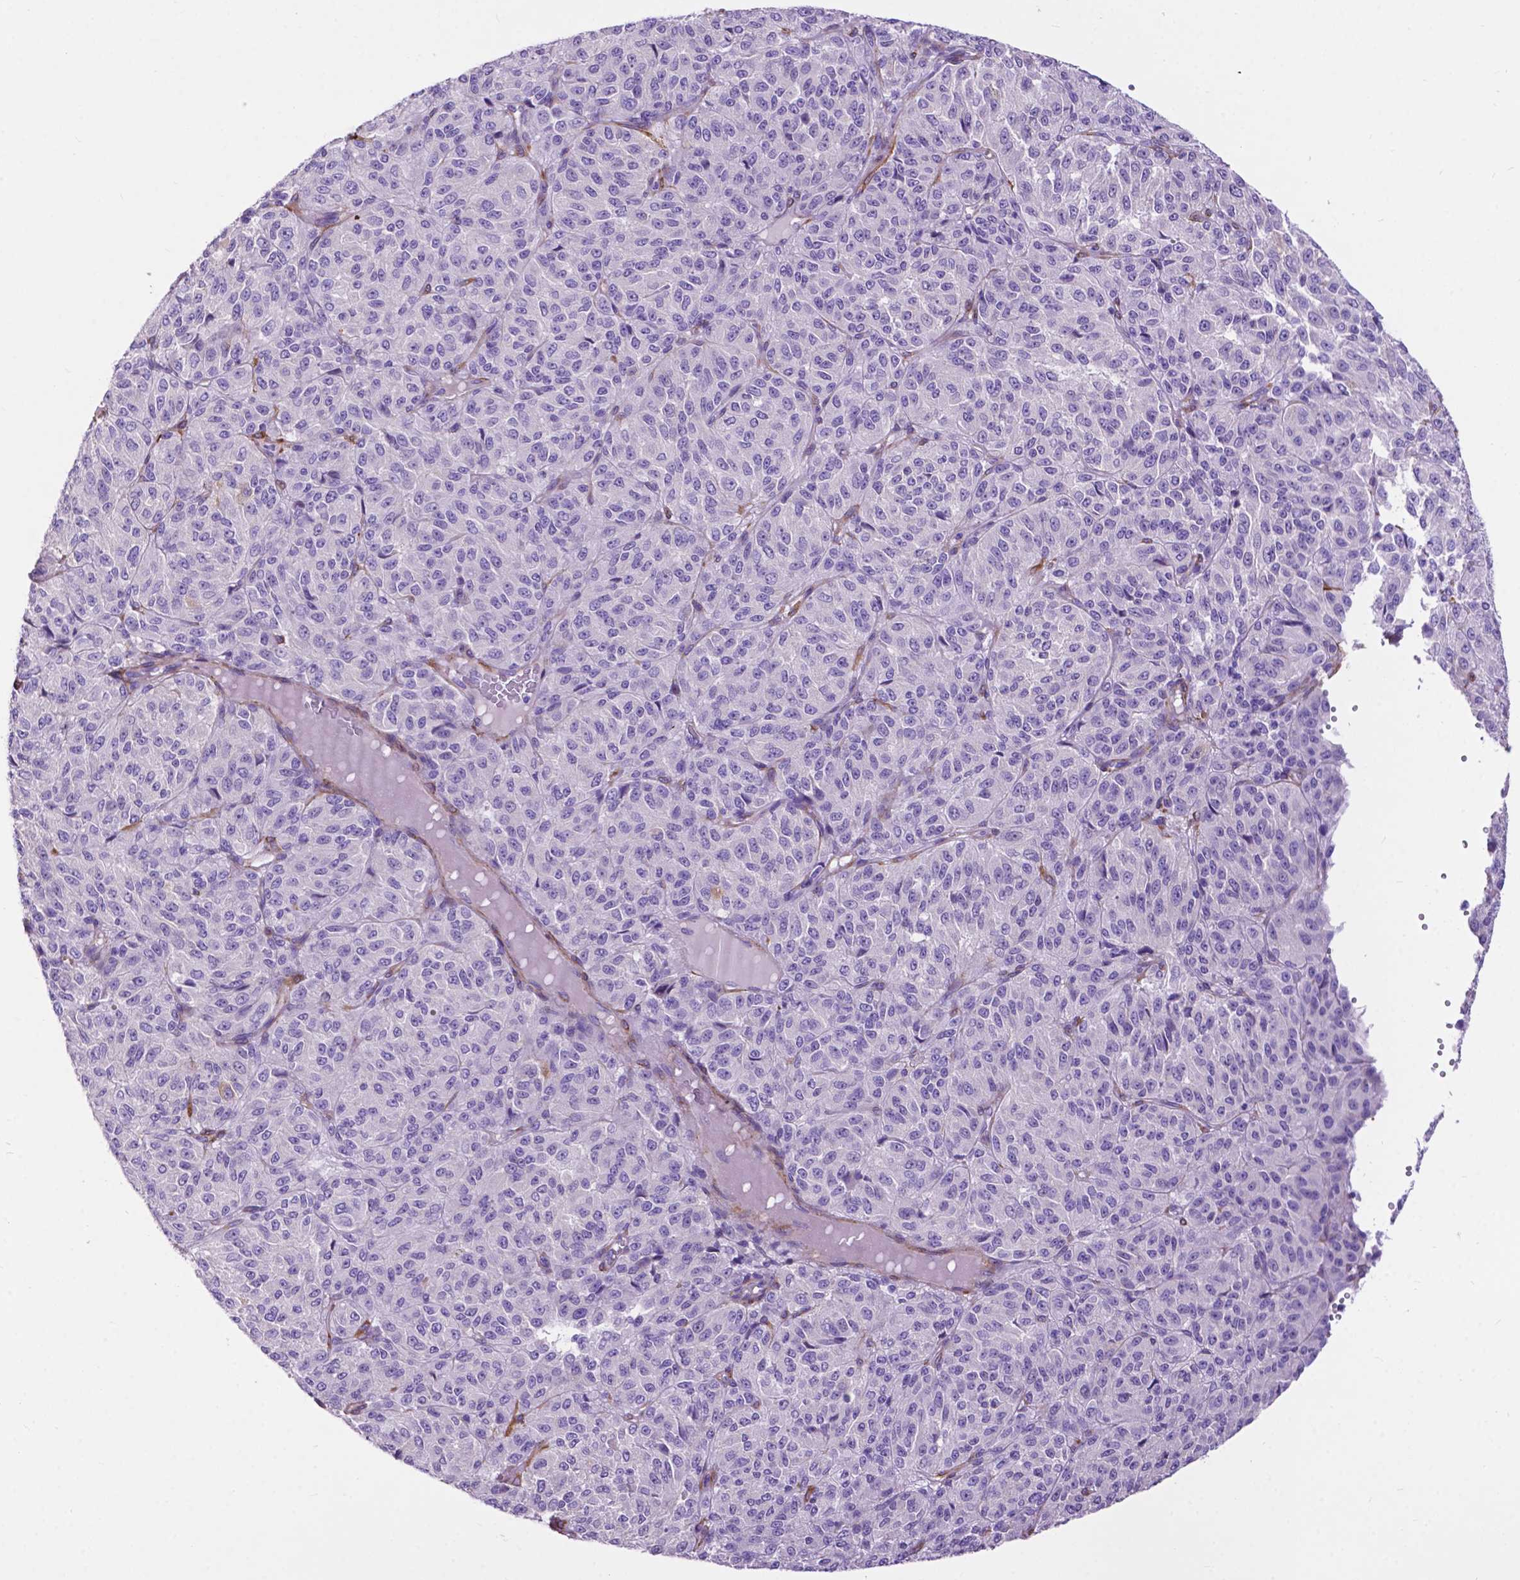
{"staining": {"intensity": "negative", "quantity": "none", "location": "none"}, "tissue": "melanoma", "cell_type": "Tumor cells", "image_type": "cancer", "snomed": [{"axis": "morphology", "description": "Malignant melanoma, Metastatic site"}, {"axis": "topography", "description": "Brain"}], "caption": "A high-resolution image shows immunohistochemistry (IHC) staining of melanoma, which displays no significant positivity in tumor cells.", "gene": "PCDHA12", "patient": {"sex": "female", "age": 56}}